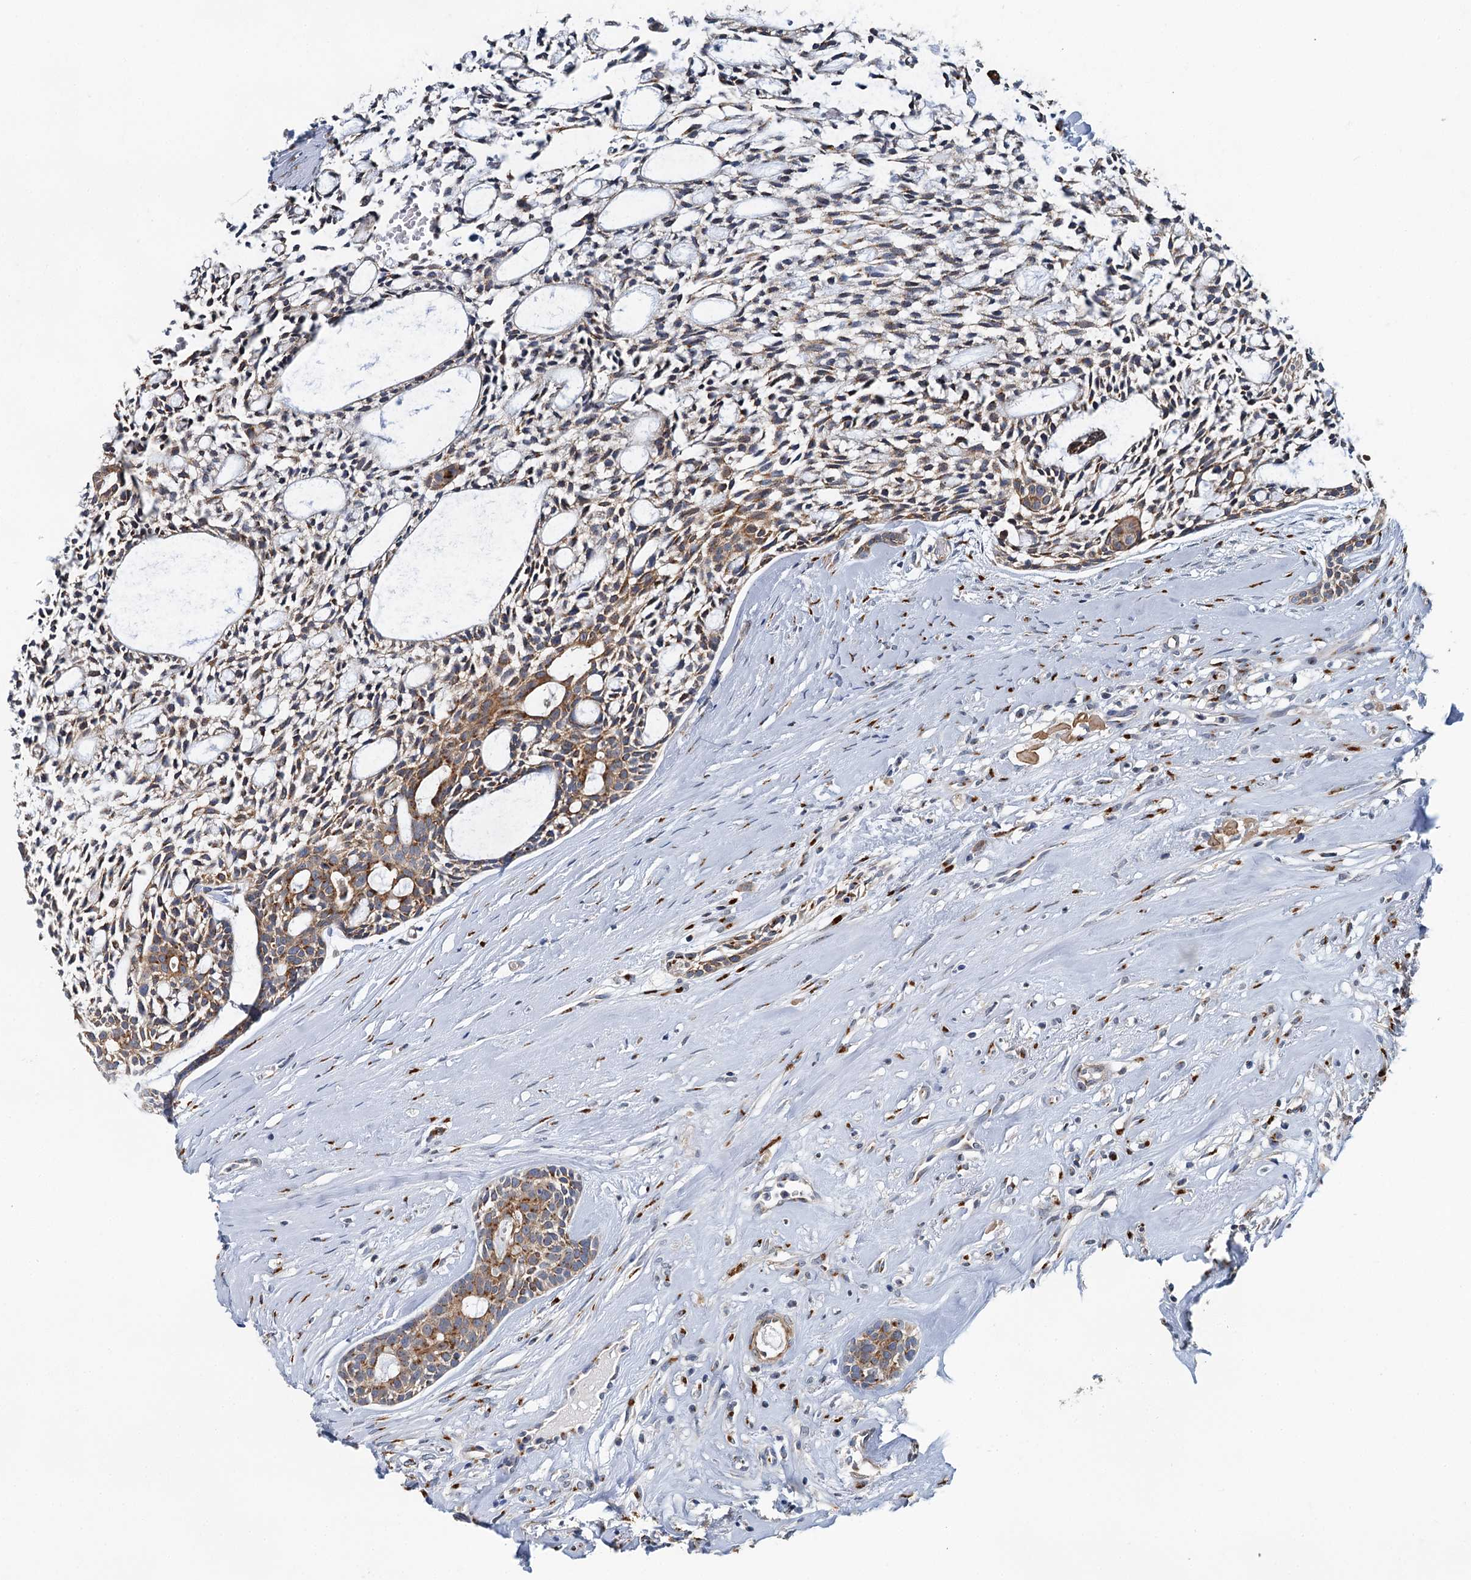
{"staining": {"intensity": "moderate", "quantity": "25%-75%", "location": "cytoplasmic/membranous"}, "tissue": "head and neck cancer", "cell_type": "Tumor cells", "image_type": "cancer", "snomed": [{"axis": "morphology", "description": "Adenocarcinoma, NOS"}, {"axis": "topography", "description": "Subcutis"}, {"axis": "topography", "description": "Head-Neck"}], "caption": "Moderate cytoplasmic/membranous protein expression is present in about 25%-75% of tumor cells in head and neck cancer (adenocarcinoma). The protein is stained brown, and the nuclei are stained in blue (DAB IHC with brightfield microscopy, high magnification).", "gene": "BET1L", "patient": {"sex": "female", "age": 73}}